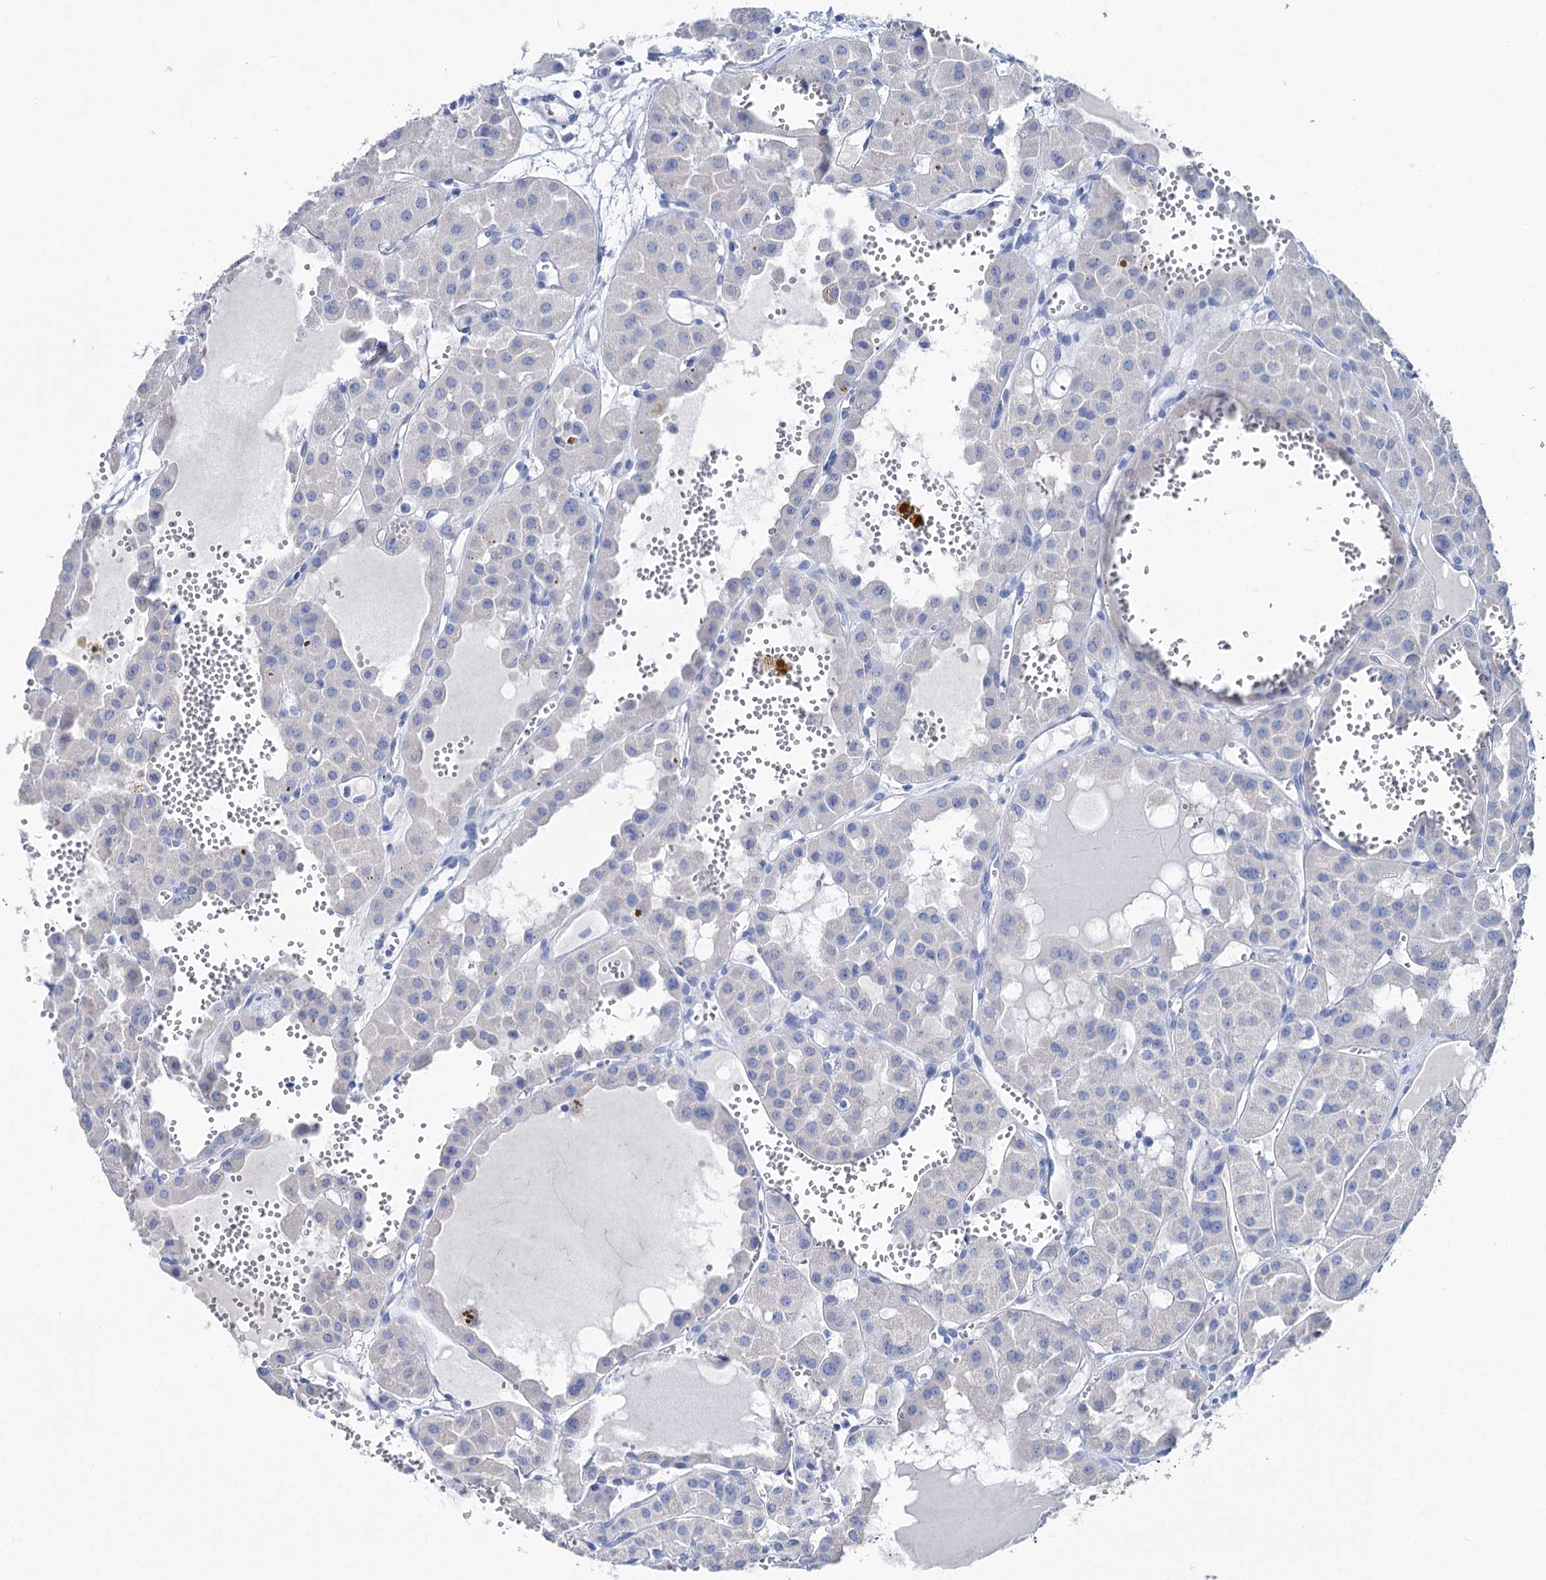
{"staining": {"intensity": "negative", "quantity": "none", "location": "none"}, "tissue": "renal cancer", "cell_type": "Tumor cells", "image_type": "cancer", "snomed": [{"axis": "morphology", "description": "Carcinoma, NOS"}, {"axis": "topography", "description": "Kidney"}], "caption": "Immunohistochemistry histopathology image of neoplastic tissue: human carcinoma (renal) stained with DAB (3,3'-diaminobenzidine) displays no significant protein staining in tumor cells.", "gene": "BRINP1", "patient": {"sex": "female", "age": 75}}